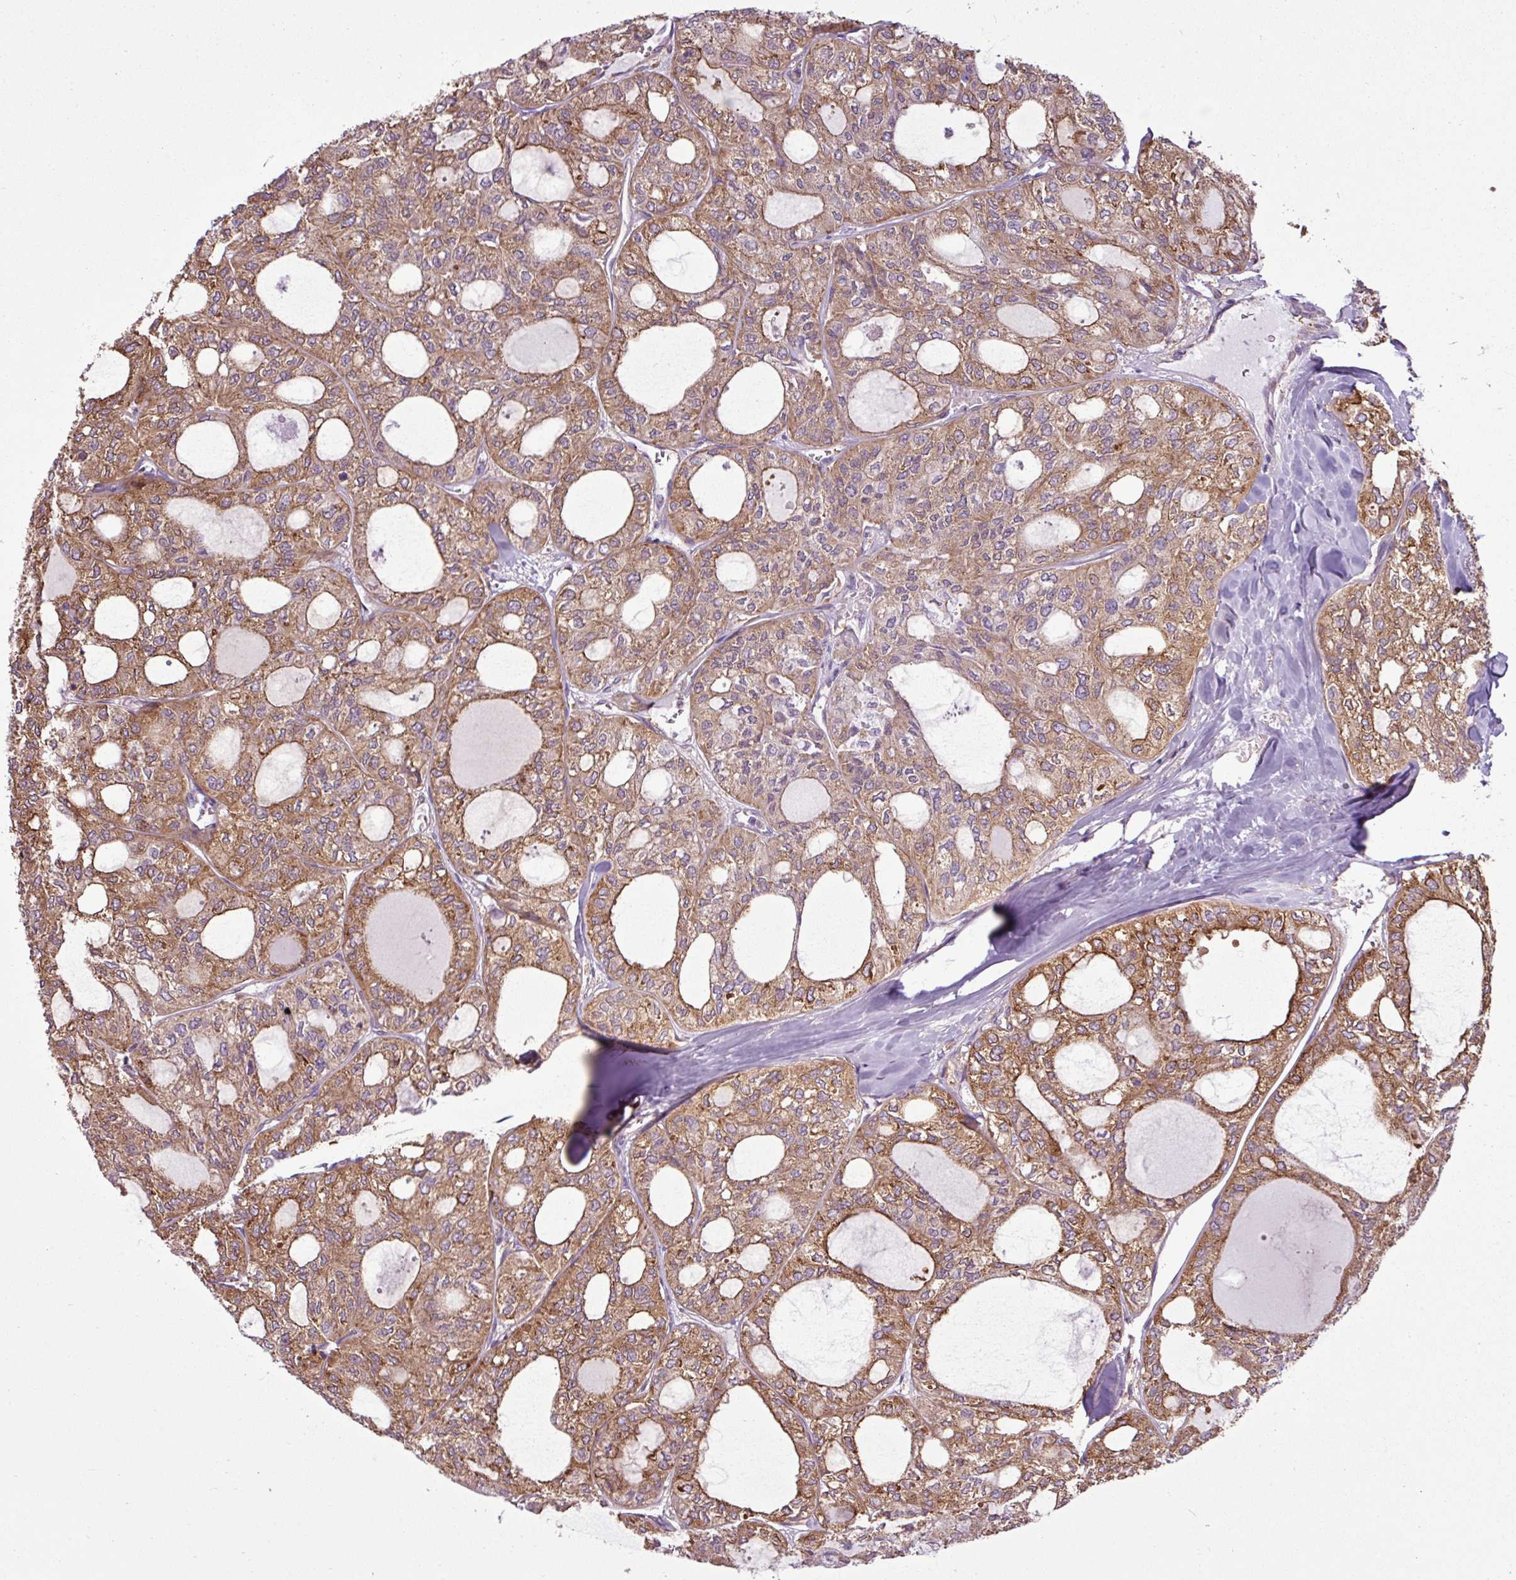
{"staining": {"intensity": "moderate", "quantity": ">75%", "location": "cytoplasmic/membranous"}, "tissue": "thyroid cancer", "cell_type": "Tumor cells", "image_type": "cancer", "snomed": [{"axis": "morphology", "description": "Follicular adenoma carcinoma, NOS"}, {"axis": "topography", "description": "Thyroid gland"}], "caption": "Immunohistochemistry (IHC) of human follicular adenoma carcinoma (thyroid) shows medium levels of moderate cytoplasmic/membranous expression in about >75% of tumor cells. (DAB IHC with brightfield microscopy, high magnification).", "gene": "PACSIN2", "patient": {"sex": "male", "age": 75}}